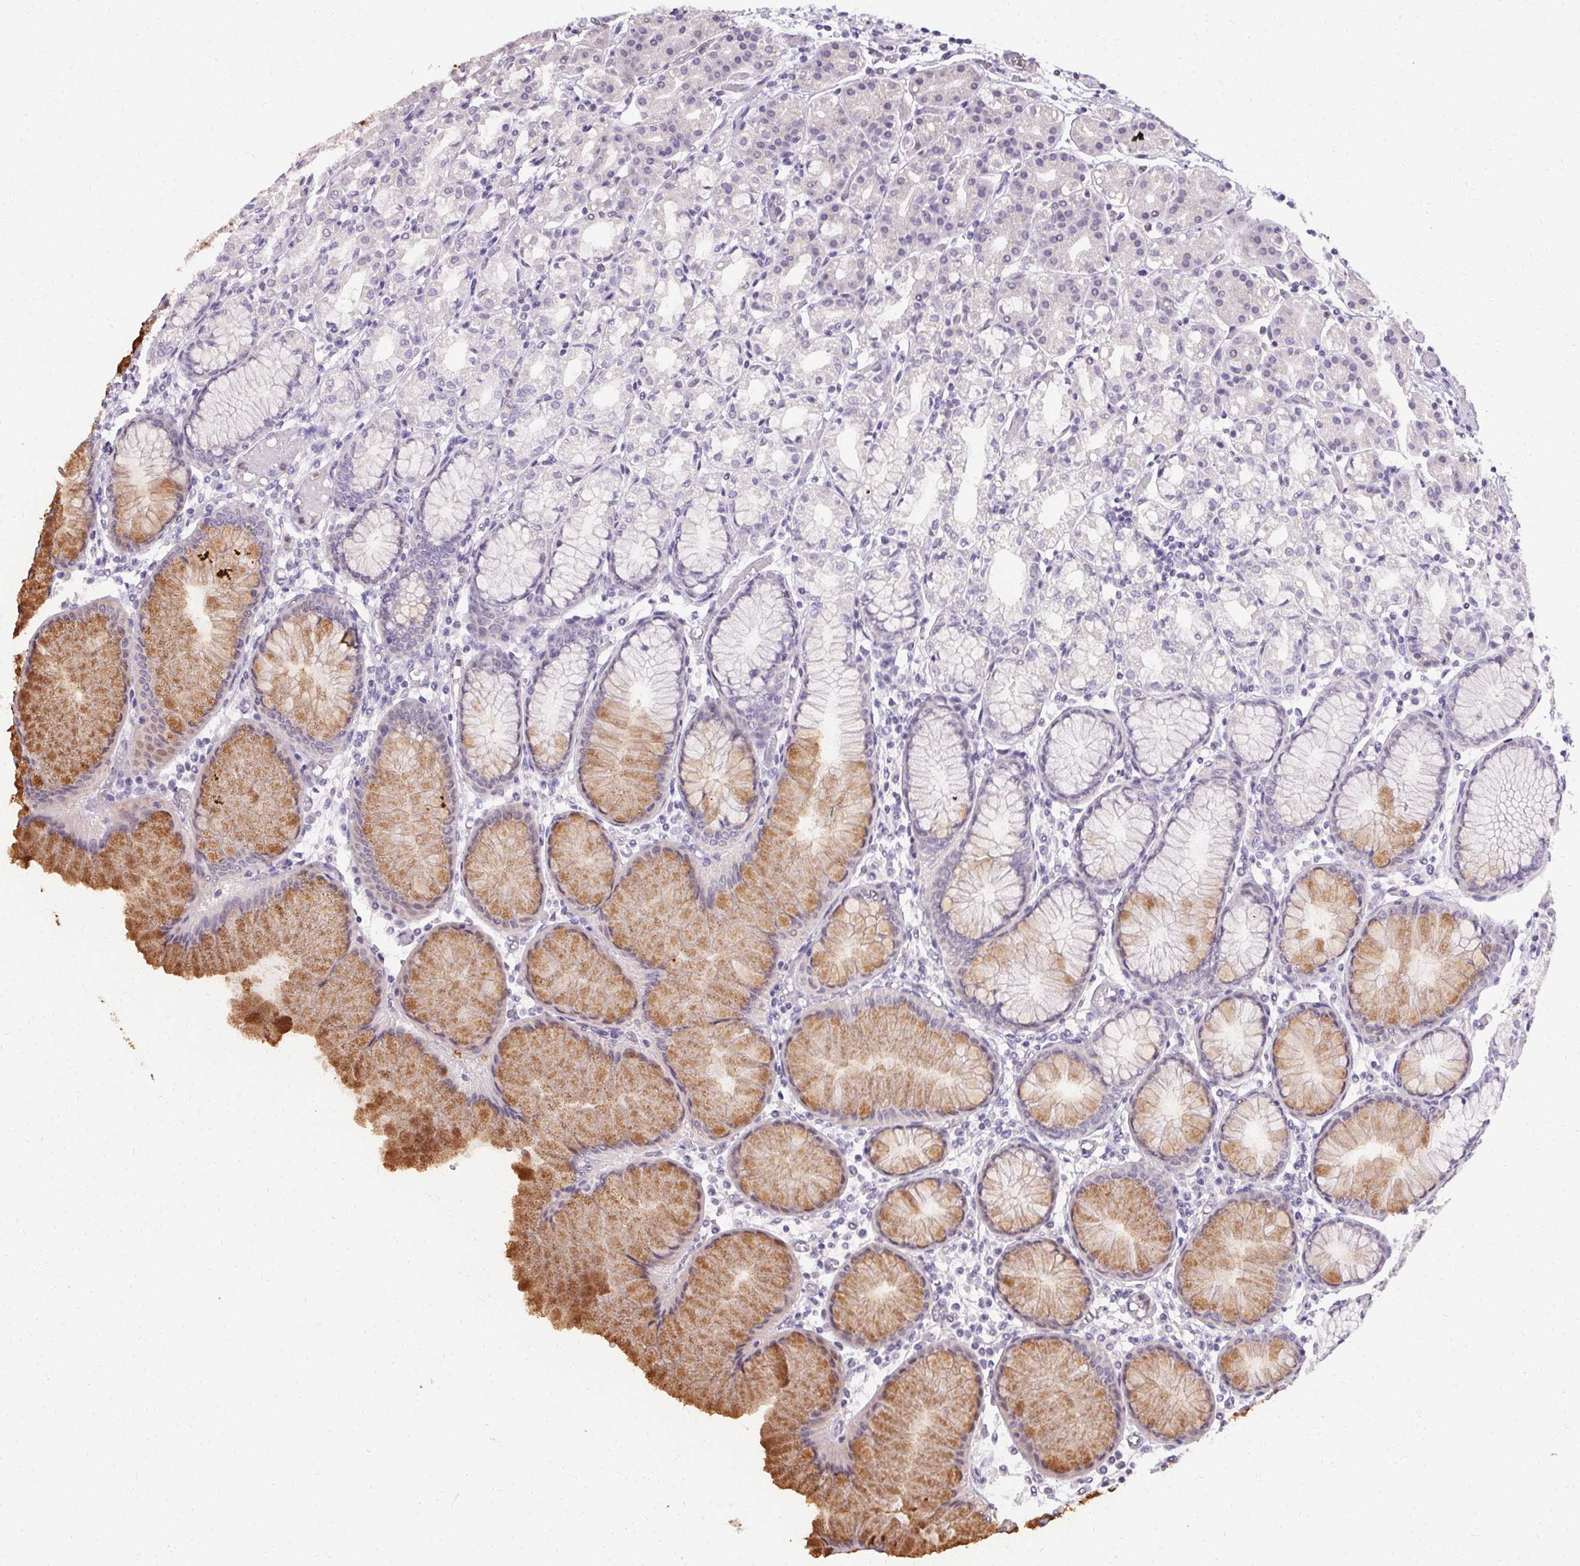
{"staining": {"intensity": "moderate", "quantity": "<25%", "location": "cytoplasmic/membranous"}, "tissue": "stomach", "cell_type": "Glandular cells", "image_type": "normal", "snomed": [{"axis": "morphology", "description": "Normal tissue, NOS"}, {"axis": "topography", "description": "Stomach"}], "caption": "Immunohistochemistry (IHC) of benign stomach shows low levels of moderate cytoplasmic/membranous expression in approximately <25% of glandular cells.", "gene": "PMEL", "patient": {"sex": "female", "age": 57}}